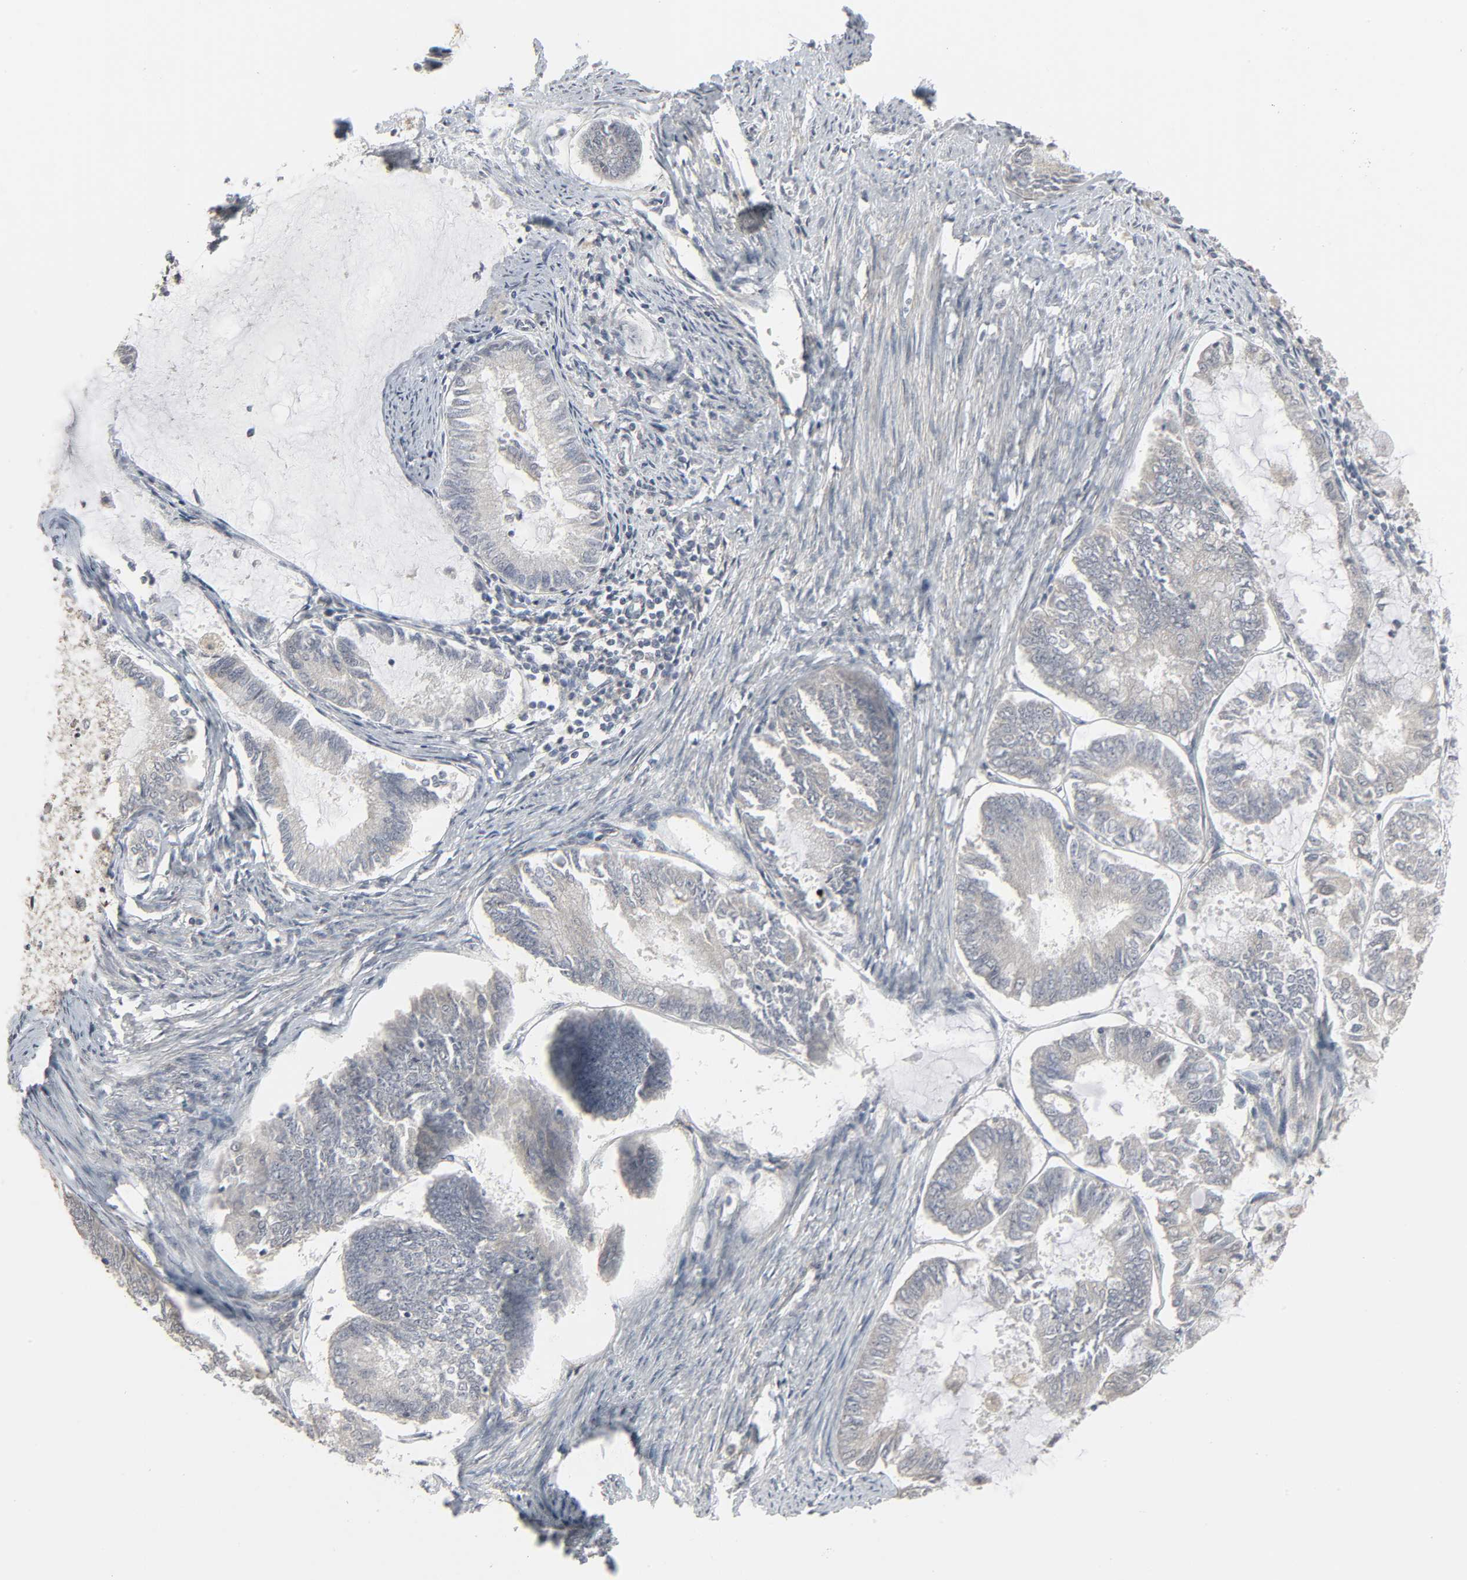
{"staining": {"intensity": "negative", "quantity": "none", "location": "none"}, "tissue": "endometrial cancer", "cell_type": "Tumor cells", "image_type": "cancer", "snomed": [{"axis": "morphology", "description": "Adenocarcinoma, NOS"}, {"axis": "topography", "description": "Endometrium"}], "caption": "This is a image of immunohistochemistry (IHC) staining of endometrial adenocarcinoma, which shows no staining in tumor cells.", "gene": "ZNF222", "patient": {"sex": "female", "age": 86}}